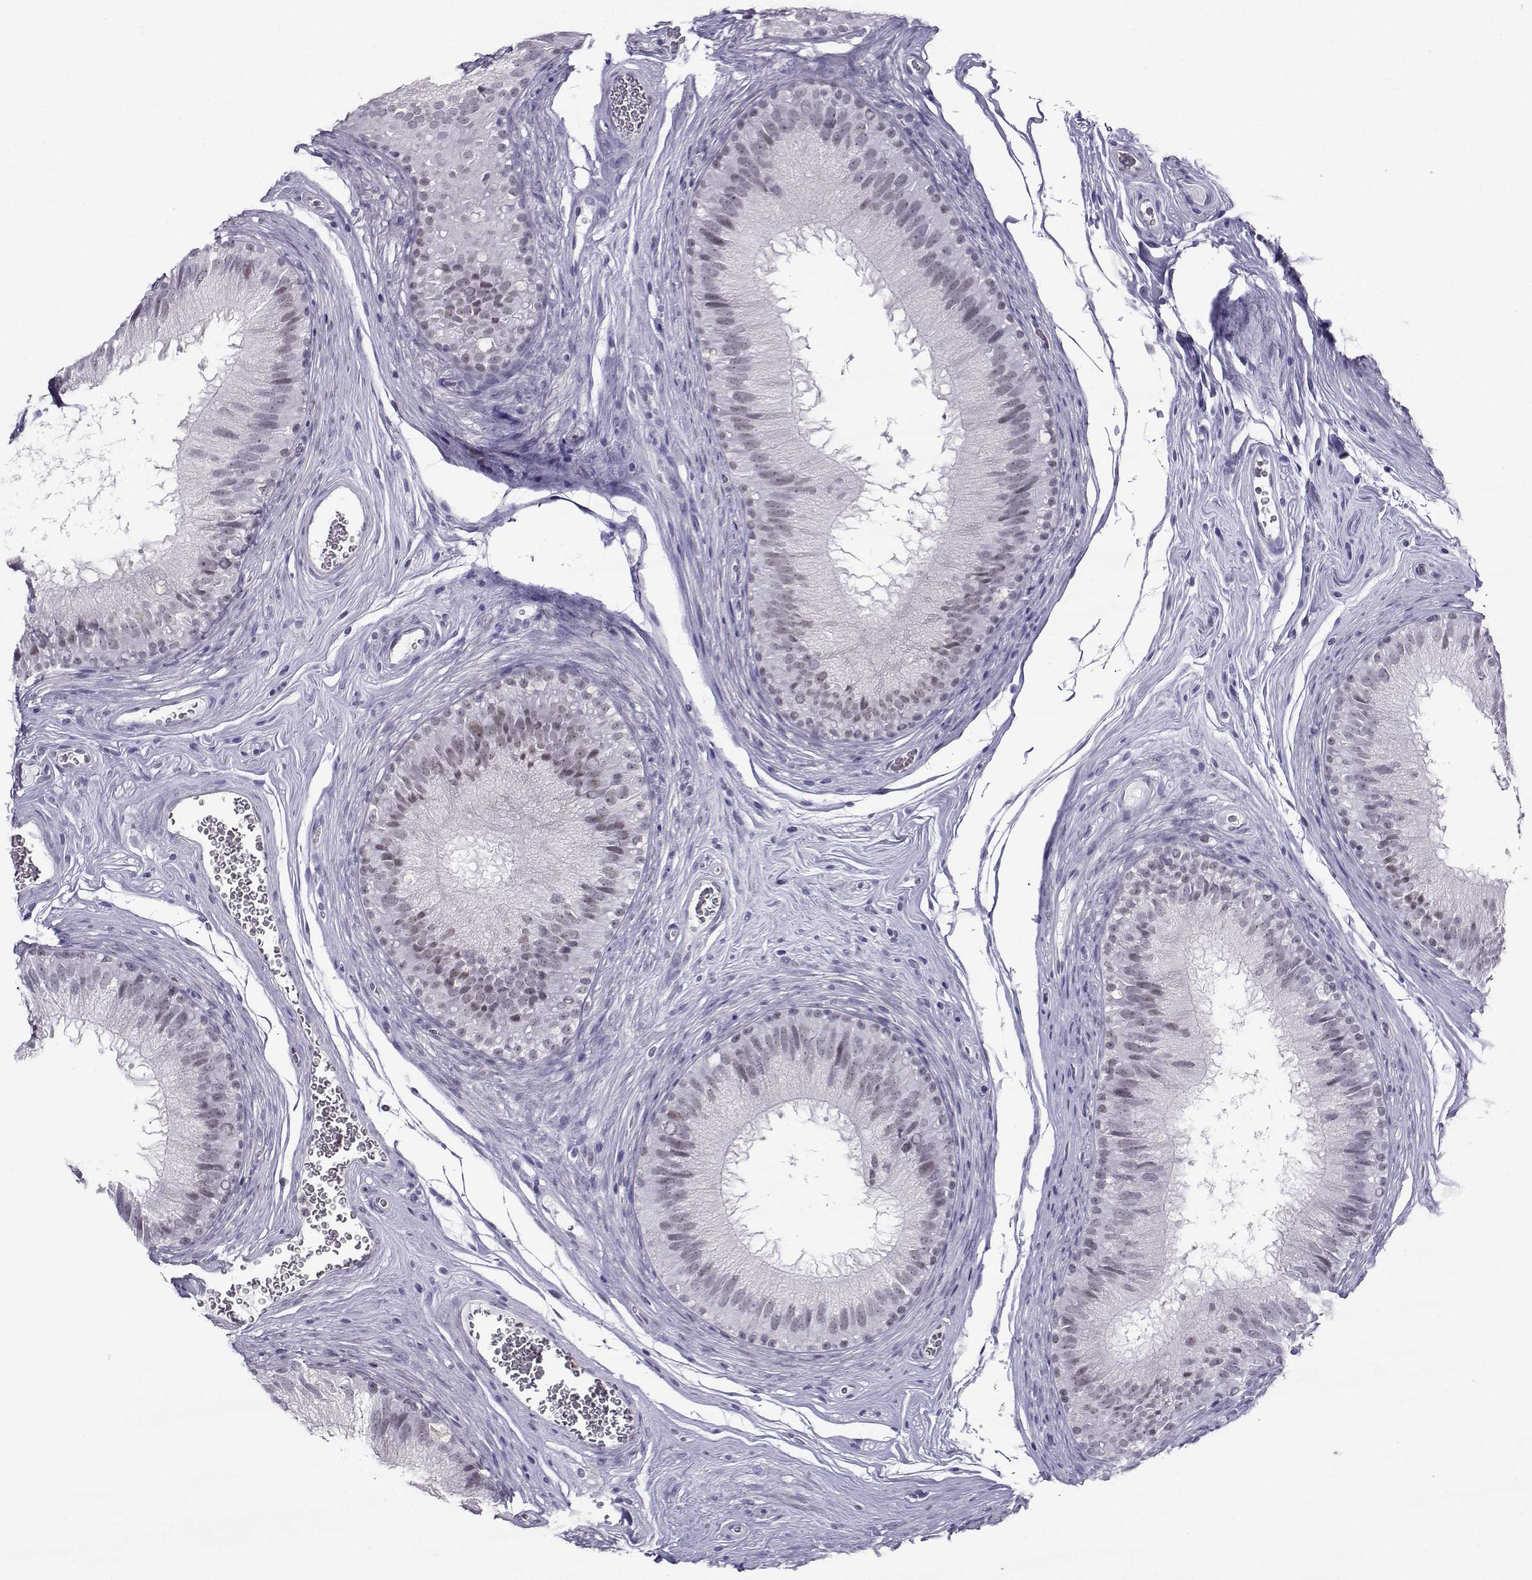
{"staining": {"intensity": "negative", "quantity": "none", "location": "none"}, "tissue": "epididymis", "cell_type": "Glandular cells", "image_type": "normal", "snomed": [{"axis": "morphology", "description": "Normal tissue, NOS"}, {"axis": "topography", "description": "Epididymis"}], "caption": "Immunohistochemical staining of benign epididymis demonstrates no significant expression in glandular cells.", "gene": "TEDC2", "patient": {"sex": "male", "age": 37}}